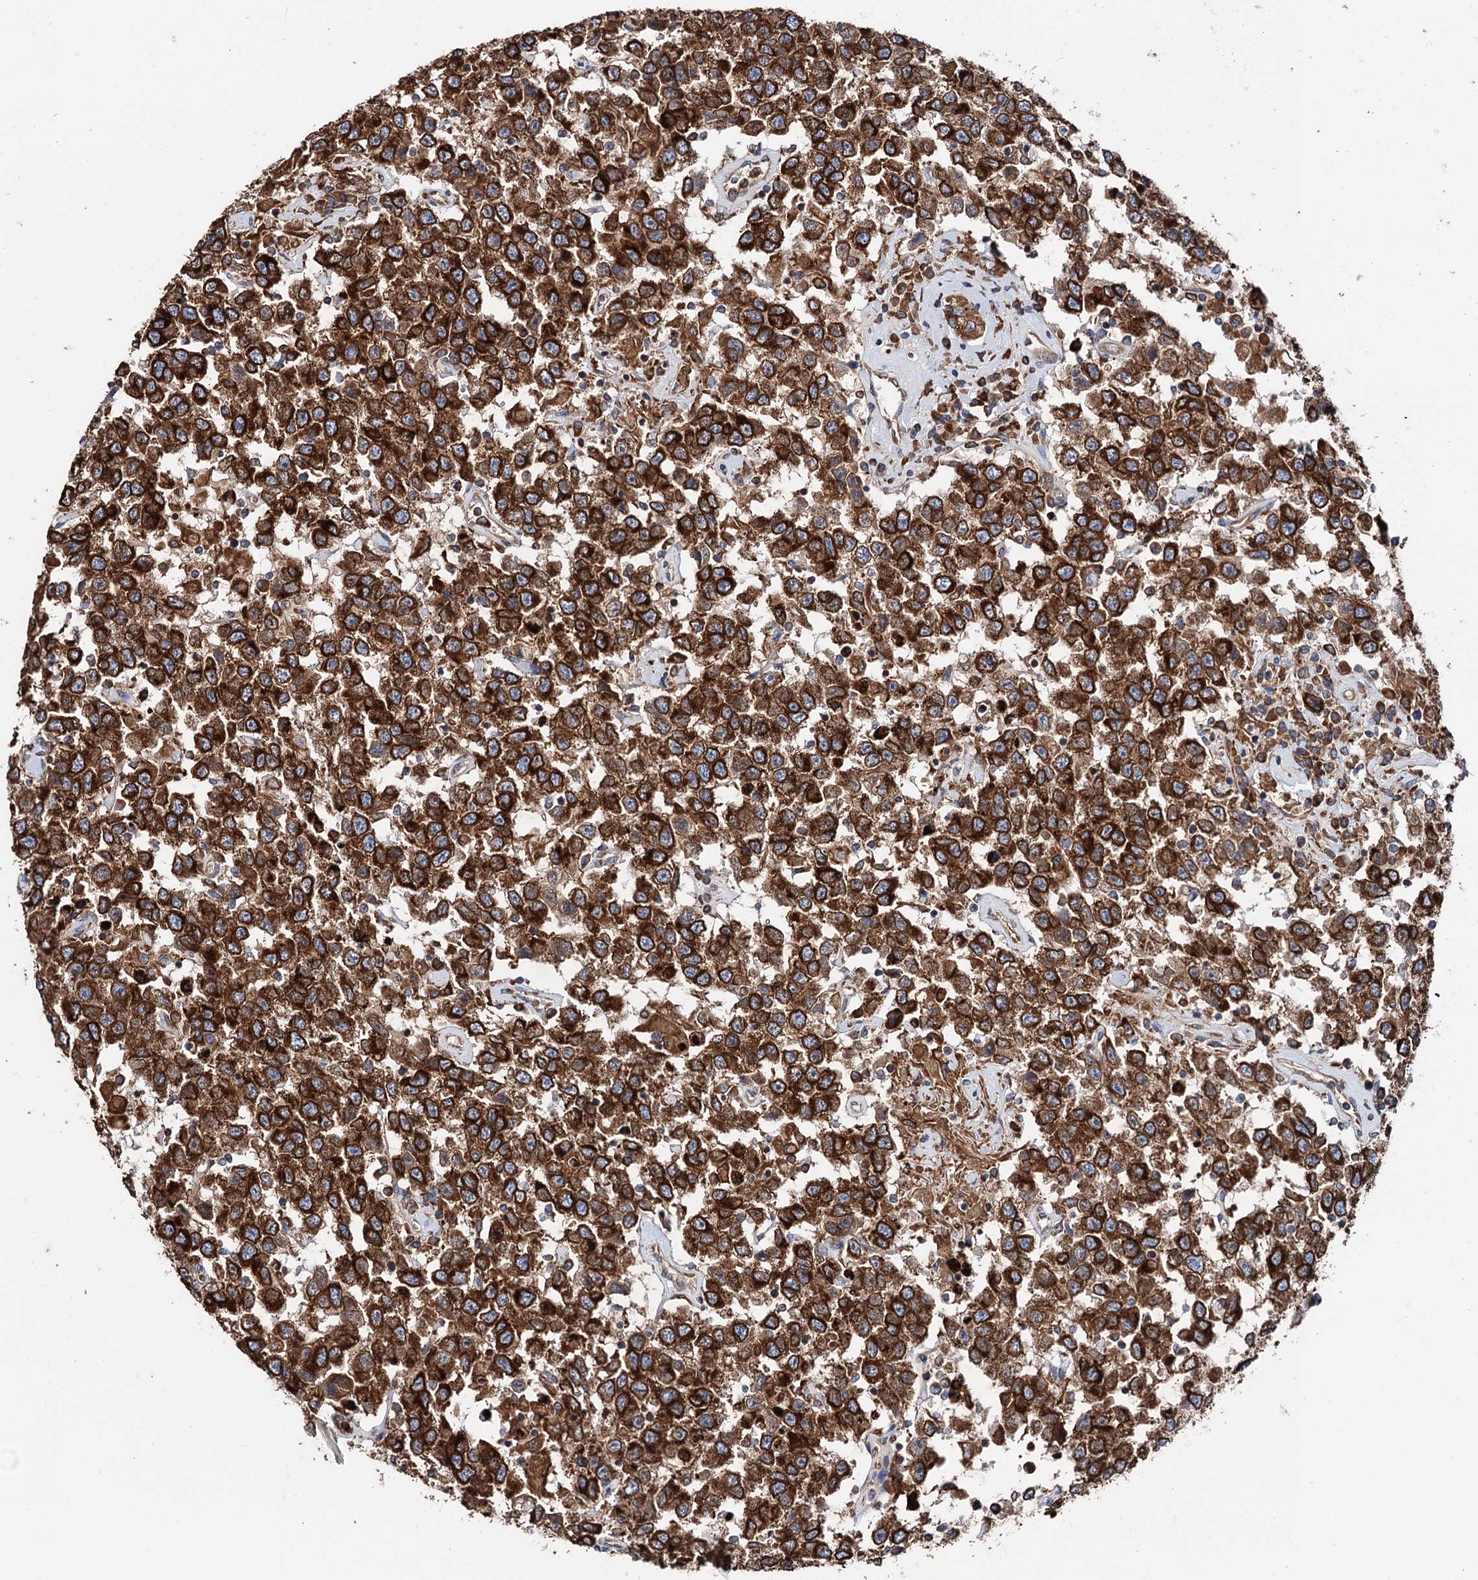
{"staining": {"intensity": "strong", "quantity": ">75%", "location": "cytoplasmic/membranous"}, "tissue": "testis cancer", "cell_type": "Tumor cells", "image_type": "cancer", "snomed": [{"axis": "morphology", "description": "Seminoma, NOS"}, {"axis": "topography", "description": "Testis"}], "caption": "An IHC histopathology image of tumor tissue is shown. Protein staining in brown labels strong cytoplasmic/membranous positivity in testis cancer (seminoma) within tumor cells.", "gene": "ERP29", "patient": {"sex": "male", "age": 41}}